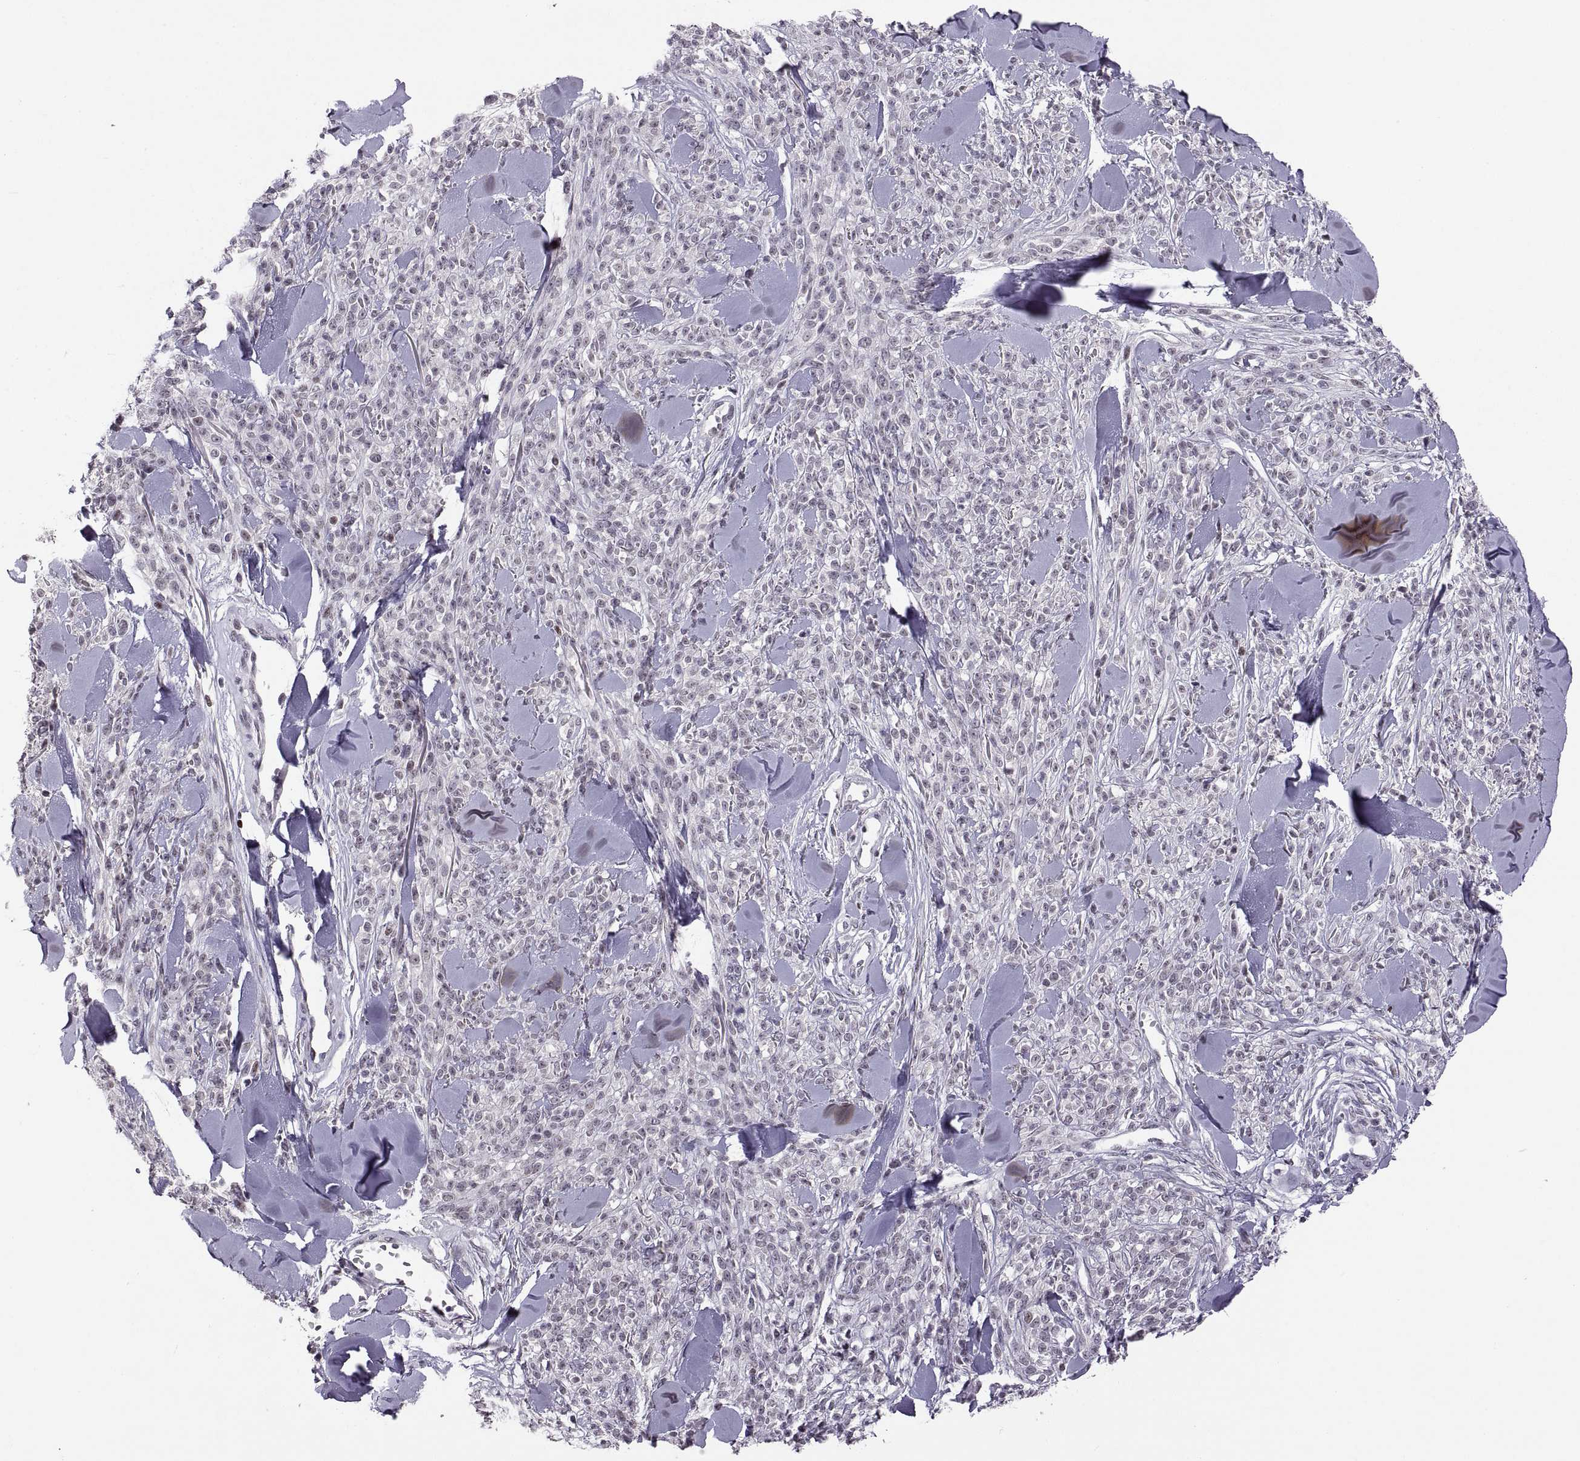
{"staining": {"intensity": "negative", "quantity": "none", "location": "none"}, "tissue": "melanoma", "cell_type": "Tumor cells", "image_type": "cancer", "snomed": [{"axis": "morphology", "description": "Malignant melanoma, NOS"}, {"axis": "topography", "description": "Skin"}, {"axis": "topography", "description": "Skin of trunk"}], "caption": "Protein analysis of melanoma demonstrates no significant staining in tumor cells.", "gene": "NEK2", "patient": {"sex": "male", "age": 74}}